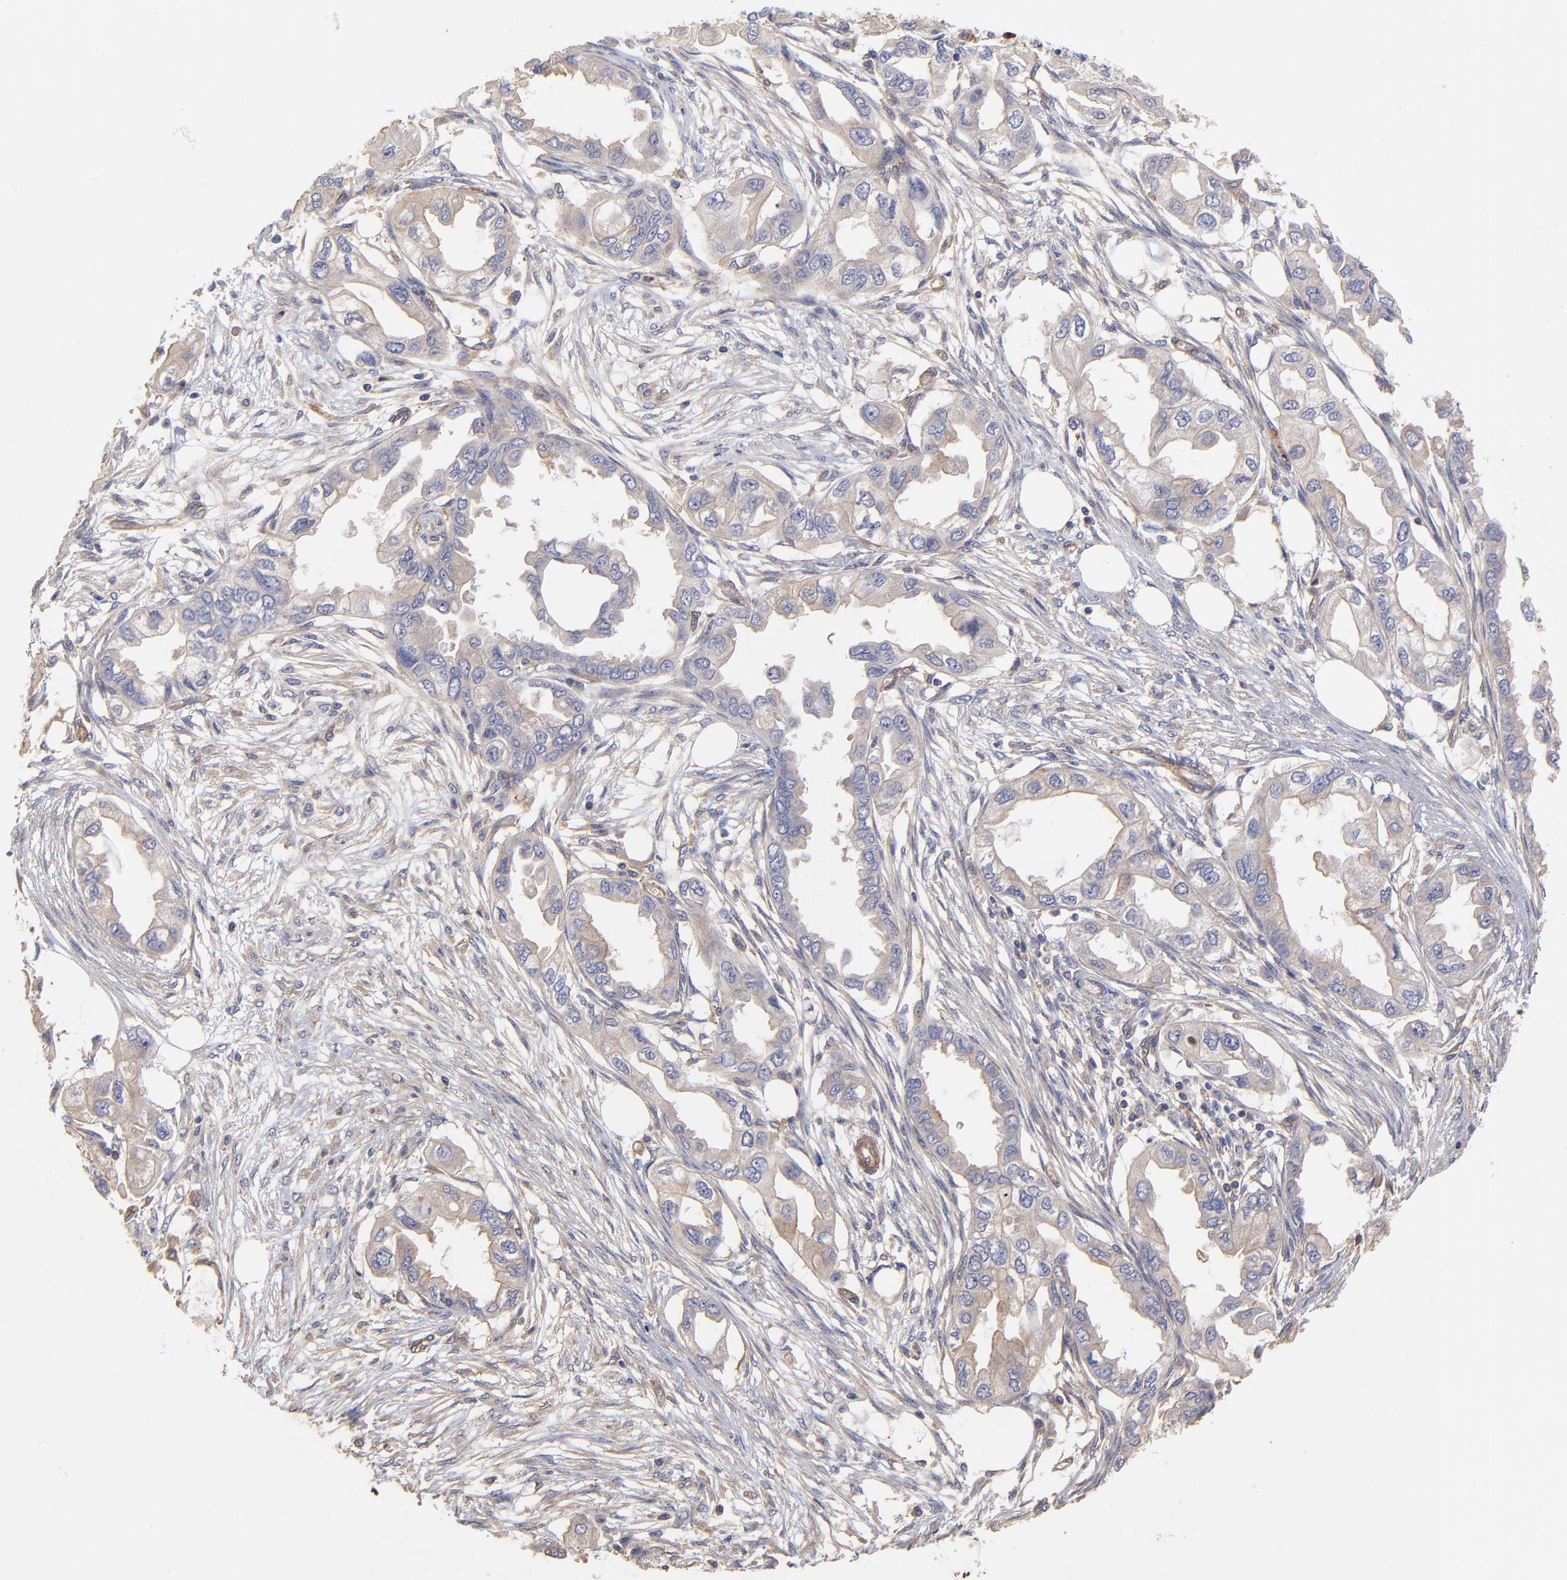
{"staining": {"intensity": "weak", "quantity": "25%-75%", "location": "cytoplasmic/membranous"}, "tissue": "endometrial cancer", "cell_type": "Tumor cells", "image_type": "cancer", "snomed": [{"axis": "morphology", "description": "Adenocarcinoma, NOS"}, {"axis": "topography", "description": "Endometrium"}], "caption": "Immunohistochemical staining of endometrial cancer displays low levels of weak cytoplasmic/membranous protein expression in approximately 25%-75% of tumor cells.", "gene": "ASB7", "patient": {"sex": "female", "age": 67}}